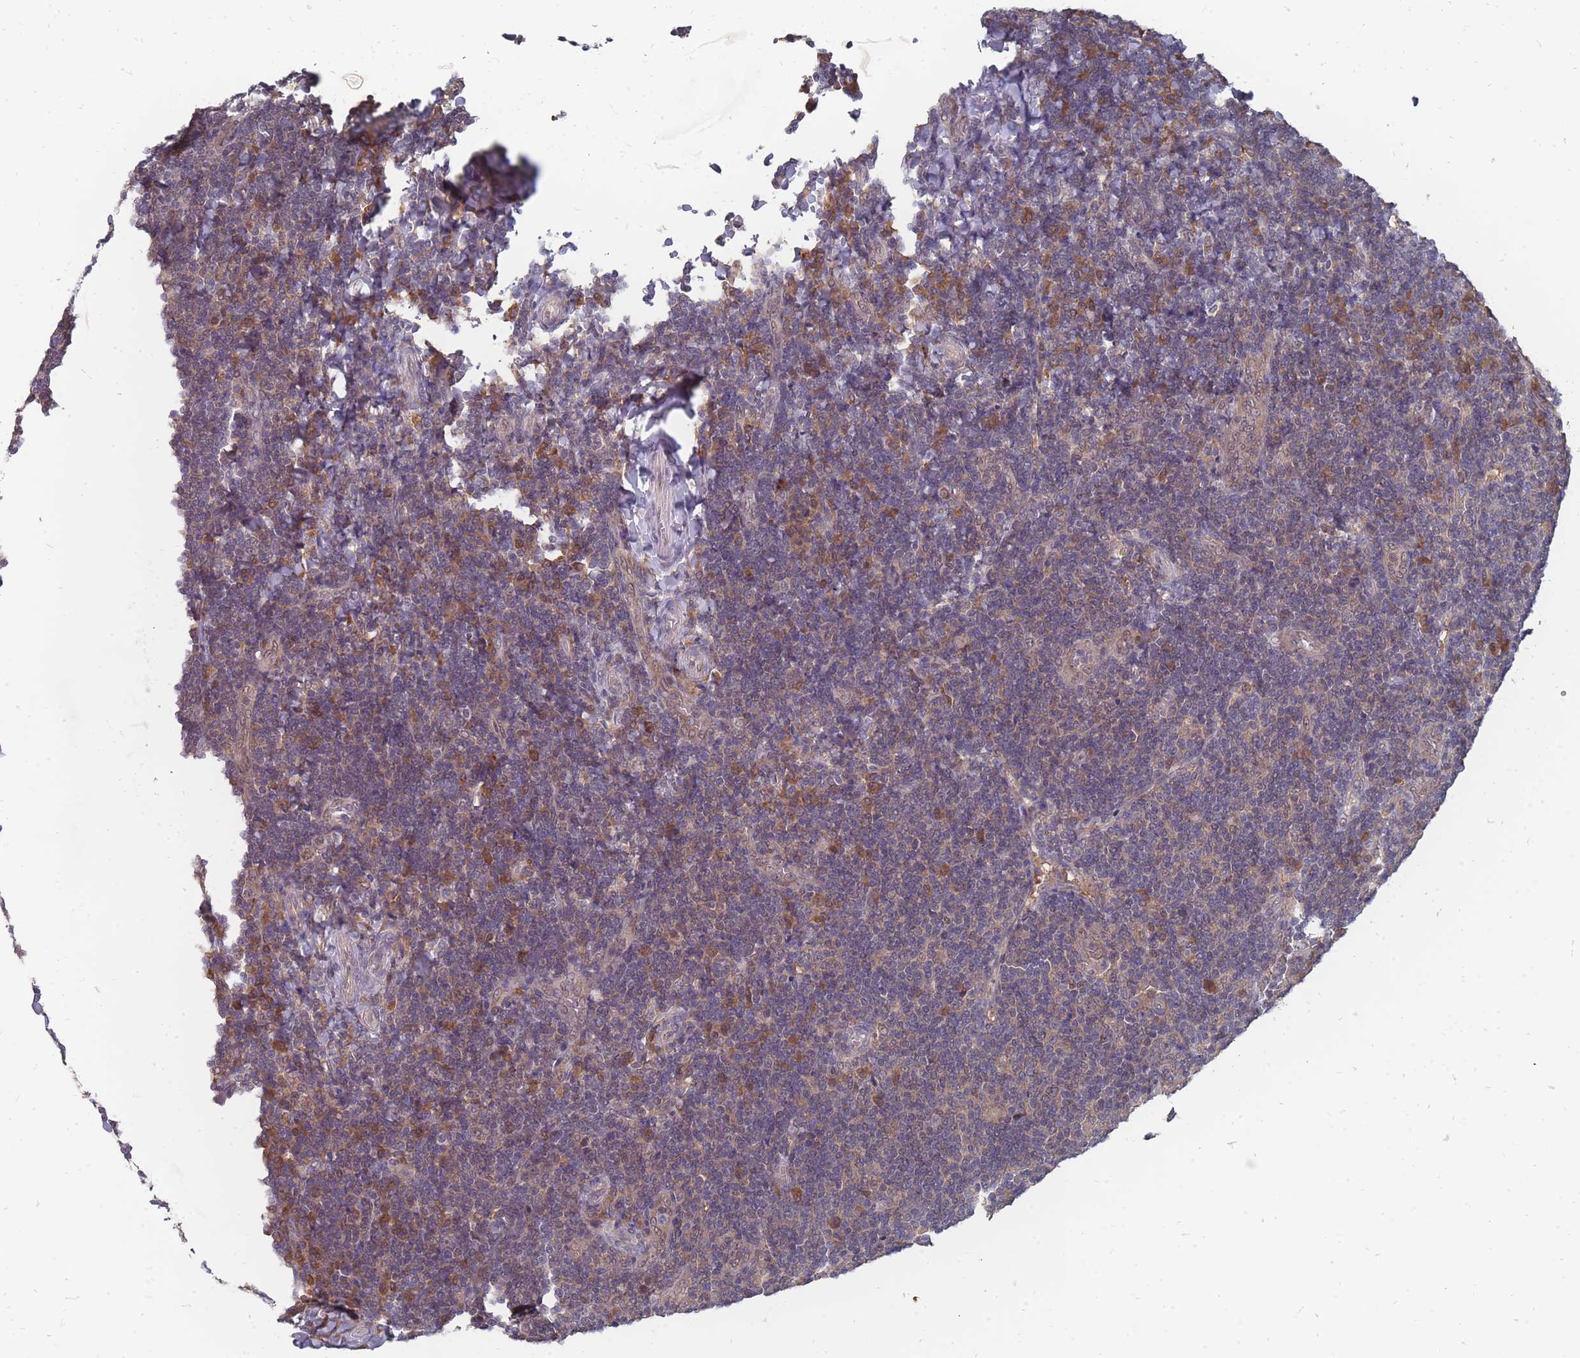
{"staining": {"intensity": "moderate", "quantity": "<25%", "location": "cytoplasmic/membranous"}, "tissue": "tonsil", "cell_type": "Germinal center cells", "image_type": "normal", "snomed": [{"axis": "morphology", "description": "Normal tissue, NOS"}, {"axis": "topography", "description": "Tonsil"}], "caption": "Immunohistochemistry (IHC) of unremarkable tonsil shows low levels of moderate cytoplasmic/membranous staining in approximately <25% of germinal center cells. (Stains: DAB (3,3'-diaminobenzidine) in brown, nuclei in blue, Microscopy: brightfield microscopy at high magnification).", "gene": "NKD1", "patient": {"sex": "male", "age": 17}}